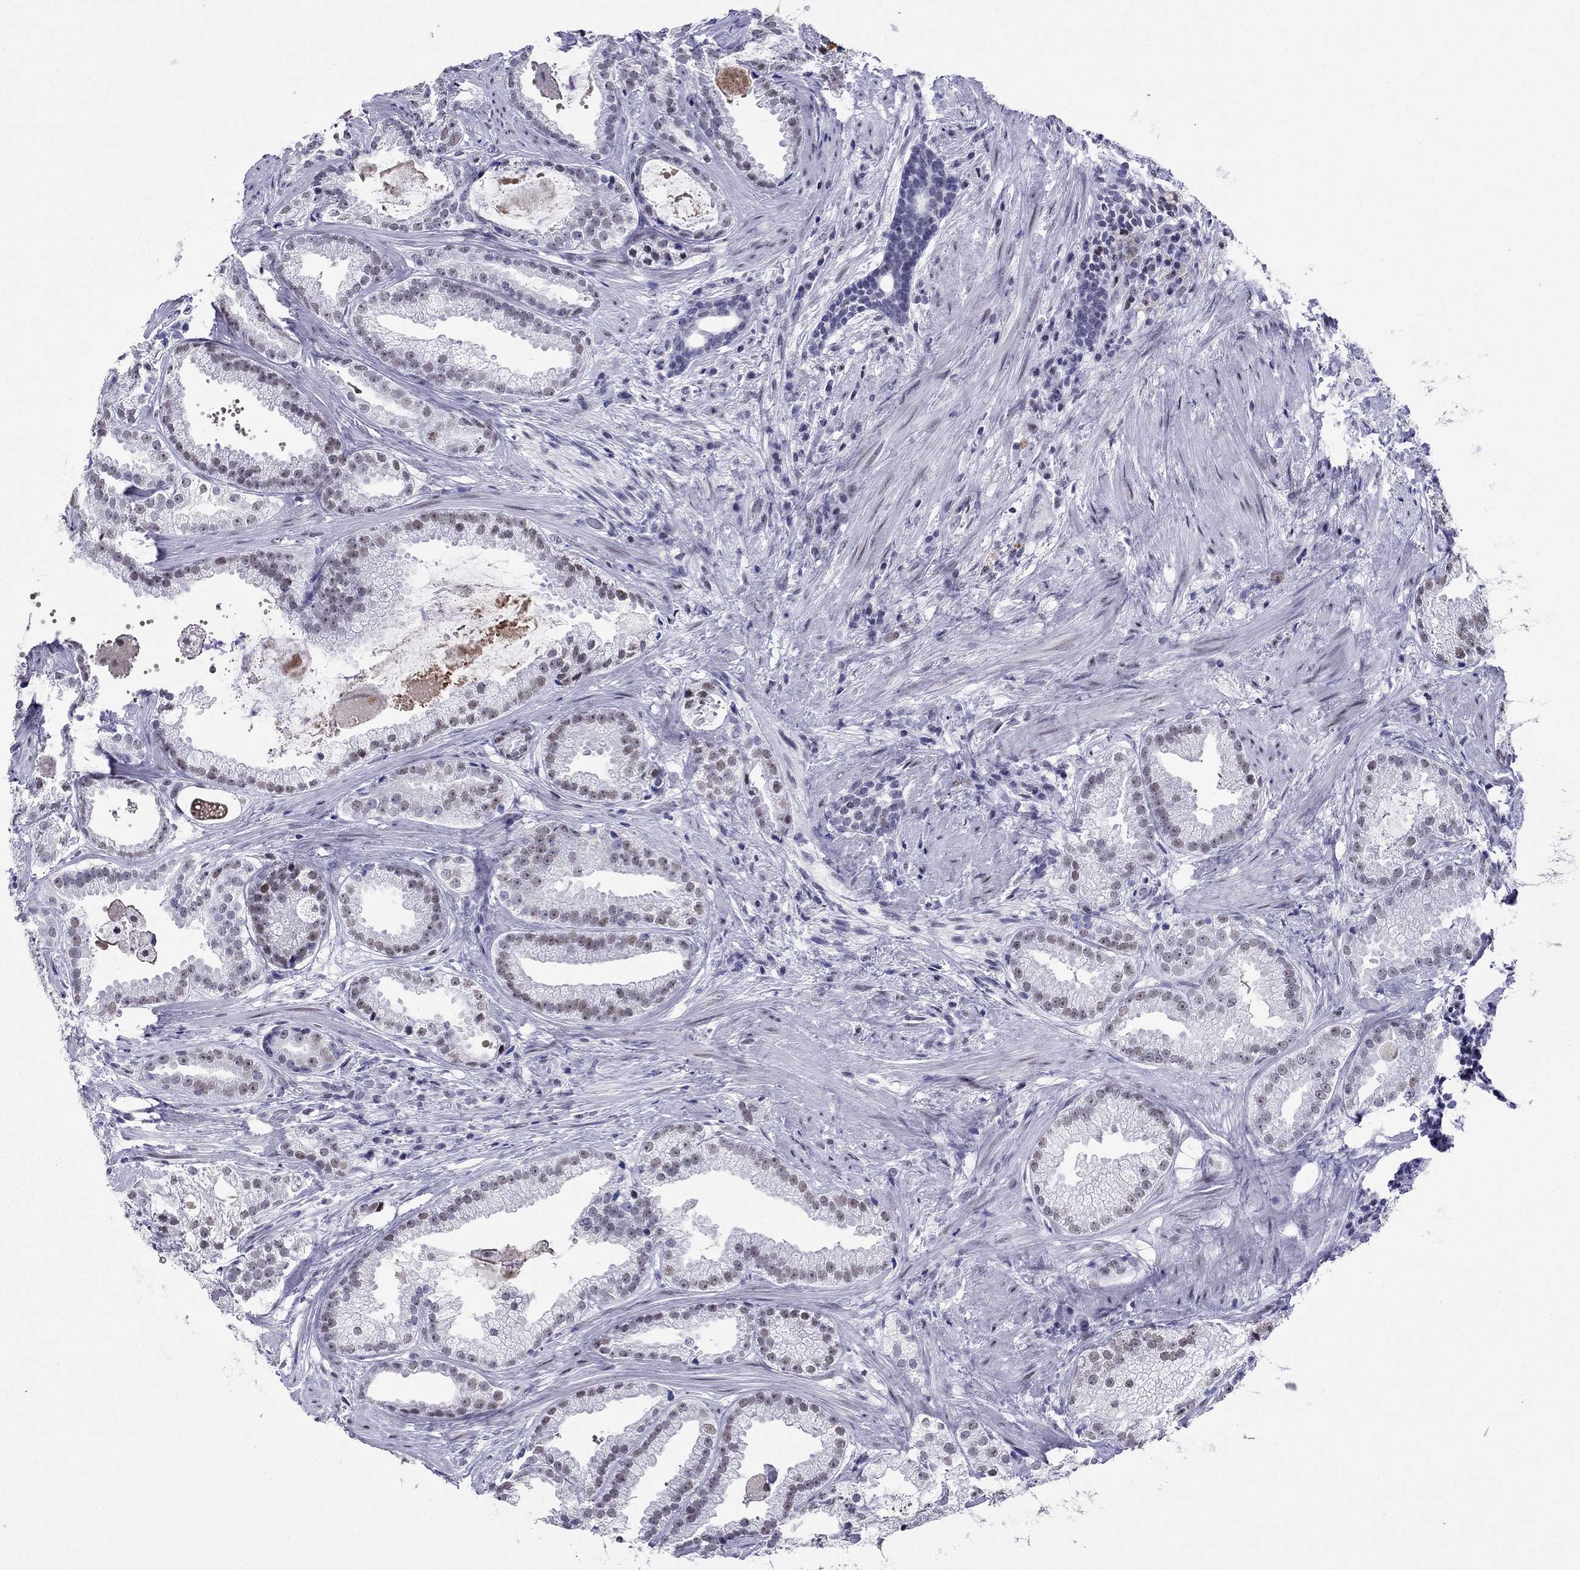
{"staining": {"intensity": "moderate", "quantity": "<25%", "location": "nuclear"}, "tissue": "prostate cancer", "cell_type": "Tumor cells", "image_type": "cancer", "snomed": [{"axis": "morphology", "description": "Adenocarcinoma, NOS"}, {"axis": "morphology", "description": "Adenocarcinoma, High grade"}, {"axis": "topography", "description": "Prostate"}], "caption": "A low amount of moderate nuclear staining is identified in approximately <25% of tumor cells in prostate adenocarcinoma tissue.", "gene": "PPM1G", "patient": {"sex": "male", "age": 64}}